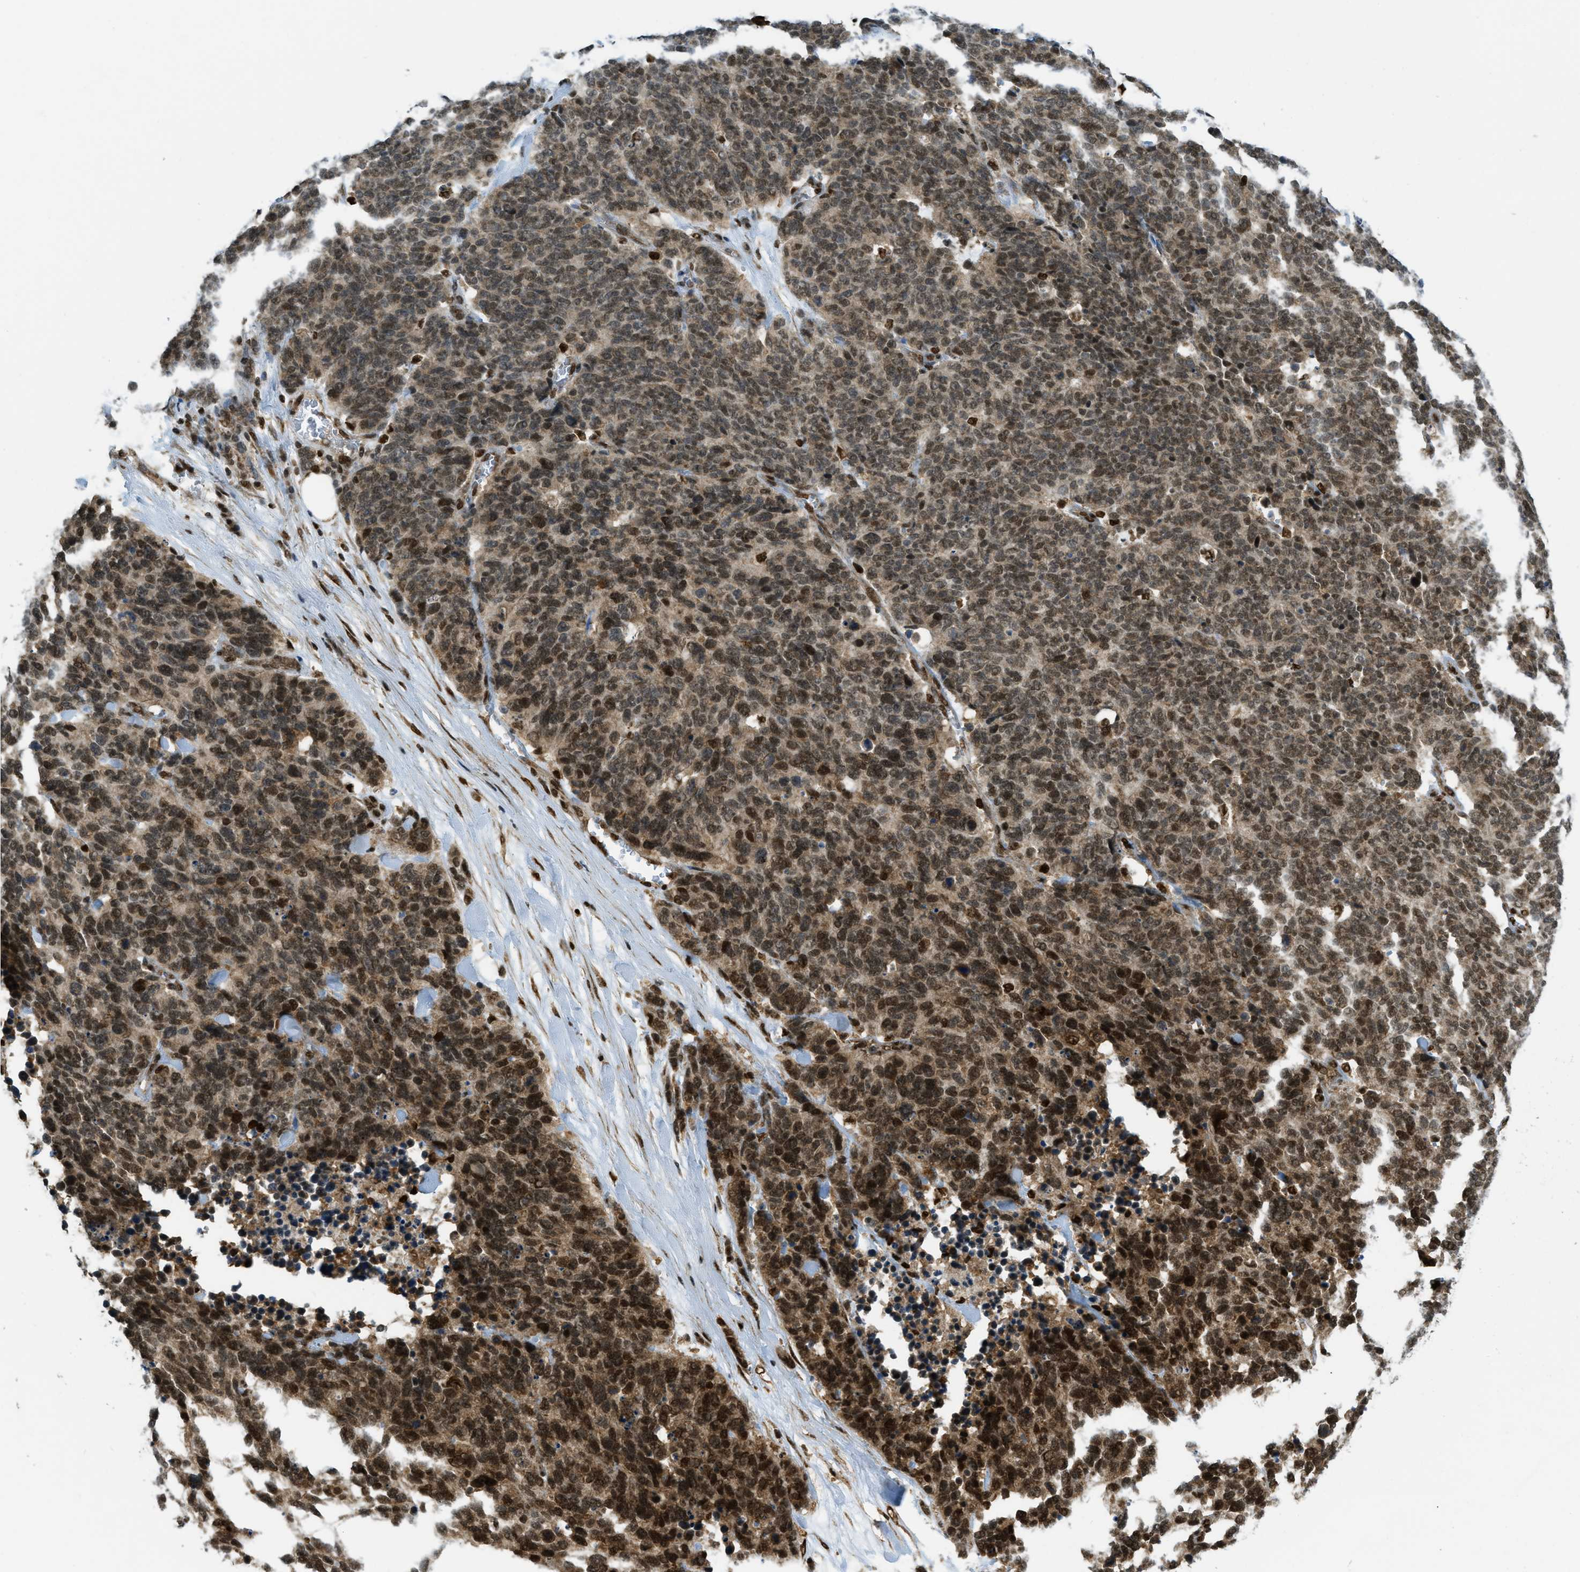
{"staining": {"intensity": "strong", "quantity": ">75%", "location": "cytoplasmic/membranous,nuclear"}, "tissue": "lung cancer", "cell_type": "Tumor cells", "image_type": "cancer", "snomed": [{"axis": "morphology", "description": "Neoplasm, malignant, NOS"}, {"axis": "topography", "description": "Lung"}], "caption": "Immunohistochemical staining of malignant neoplasm (lung) demonstrates high levels of strong cytoplasmic/membranous and nuclear protein expression in about >75% of tumor cells.", "gene": "TNPO1", "patient": {"sex": "female", "age": 58}}